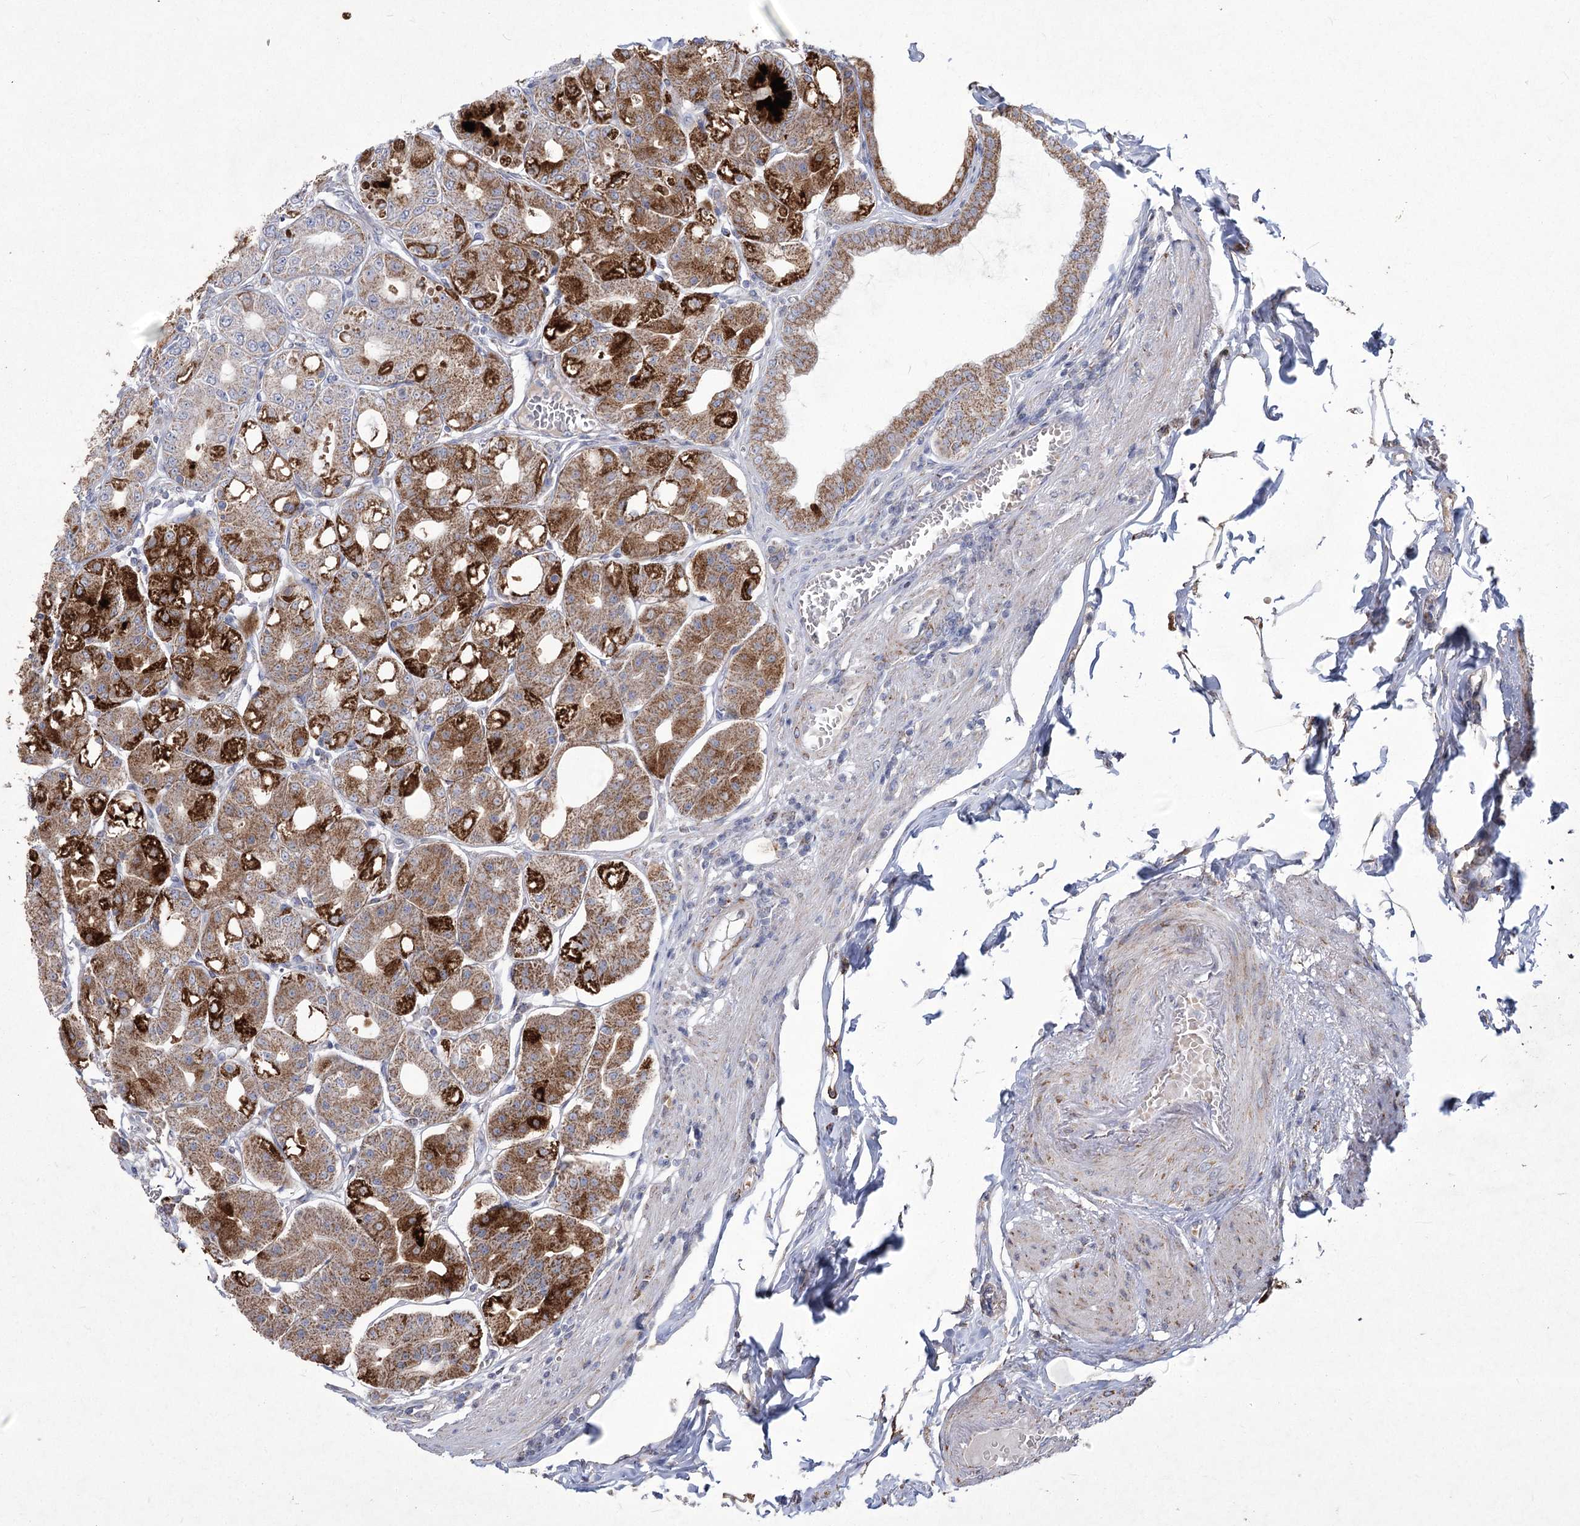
{"staining": {"intensity": "strong", "quantity": "25%-75%", "location": "cytoplasmic/membranous"}, "tissue": "stomach", "cell_type": "Glandular cells", "image_type": "normal", "snomed": [{"axis": "morphology", "description": "Normal tissue, NOS"}, {"axis": "topography", "description": "Stomach, lower"}], "caption": "Strong cytoplasmic/membranous protein expression is present in about 25%-75% of glandular cells in stomach.", "gene": "PDHB", "patient": {"sex": "male", "age": 71}}